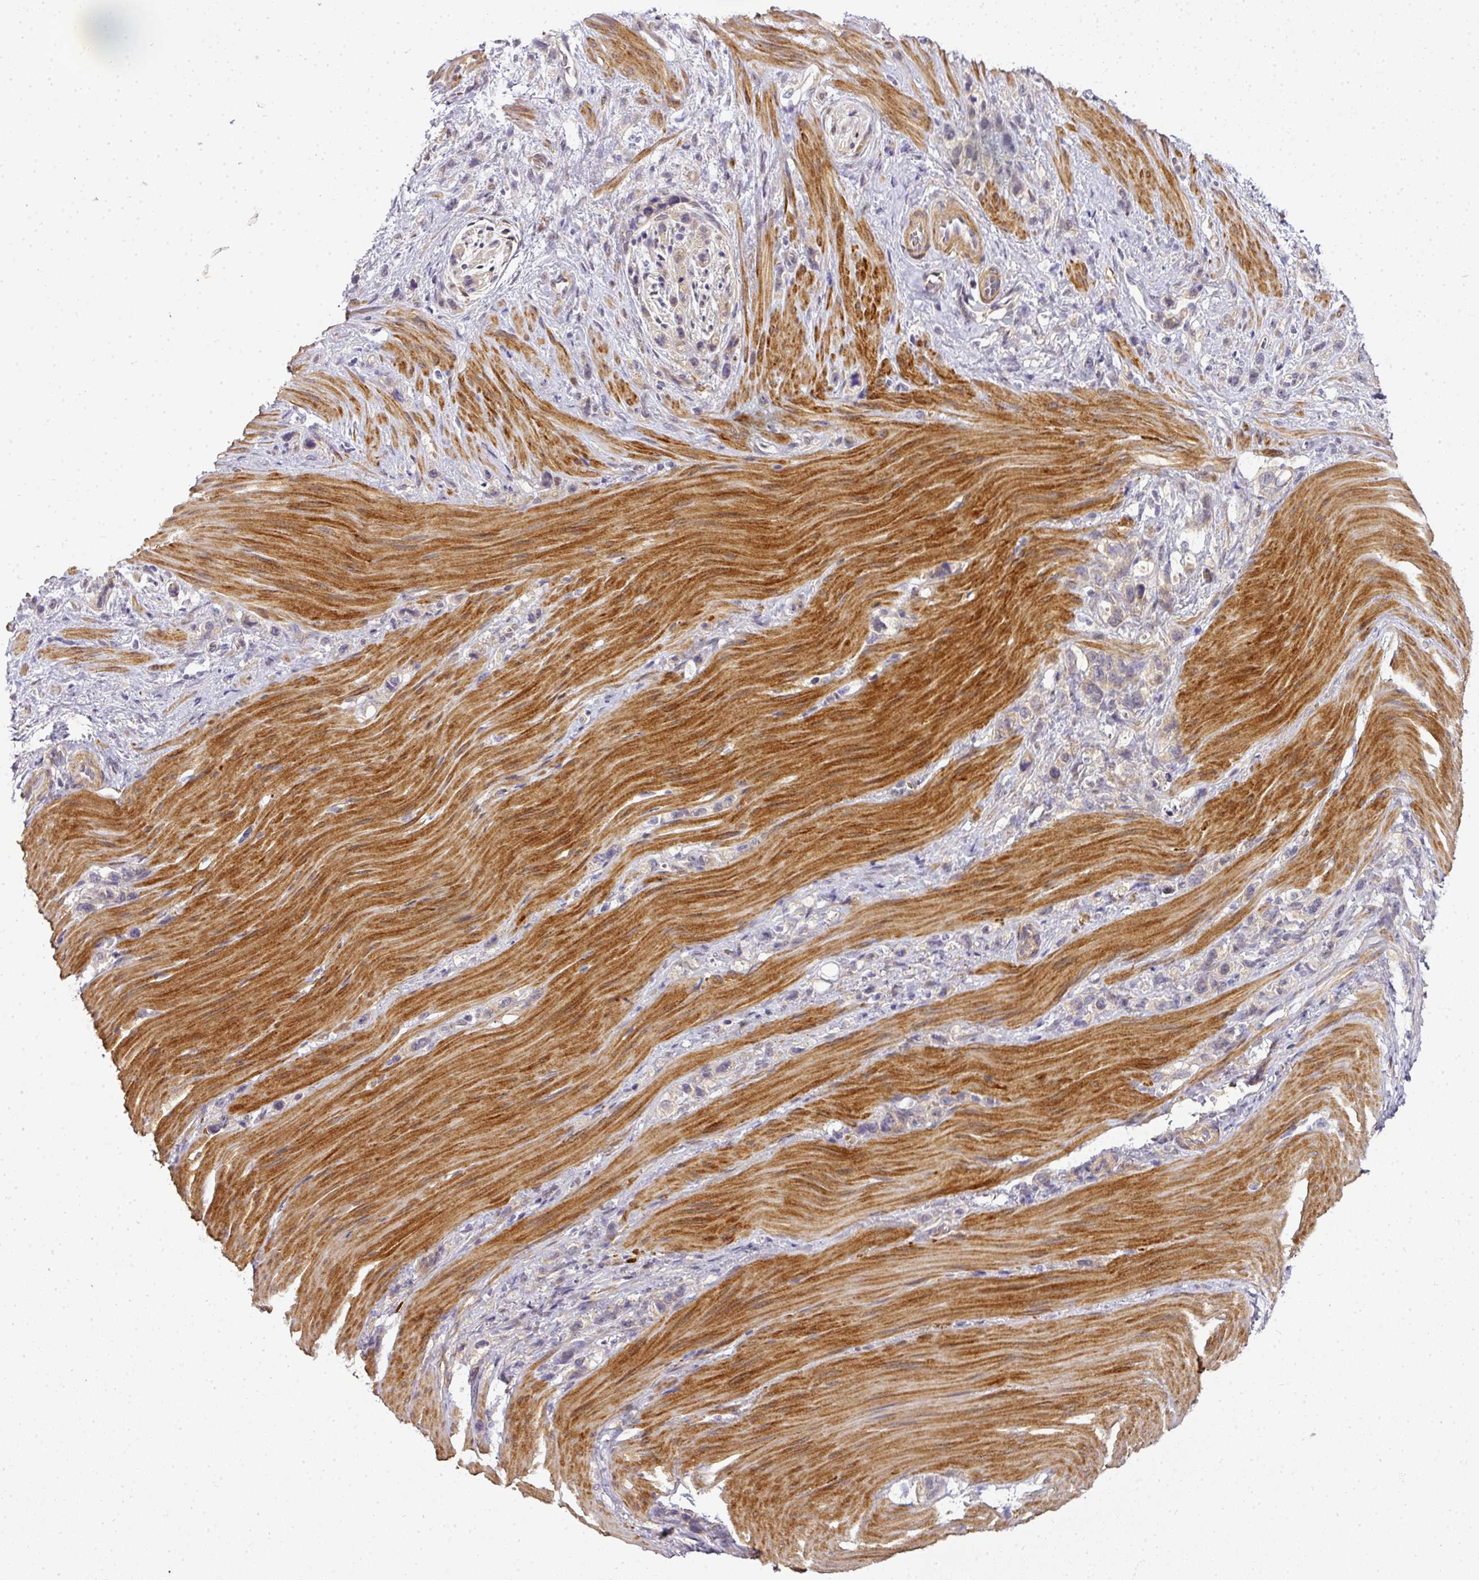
{"staining": {"intensity": "negative", "quantity": "none", "location": "none"}, "tissue": "stomach cancer", "cell_type": "Tumor cells", "image_type": "cancer", "snomed": [{"axis": "morphology", "description": "Adenocarcinoma, NOS"}, {"axis": "topography", "description": "Stomach"}], "caption": "Micrograph shows no significant protein positivity in tumor cells of stomach cancer (adenocarcinoma).", "gene": "ADH5", "patient": {"sex": "female", "age": 65}}